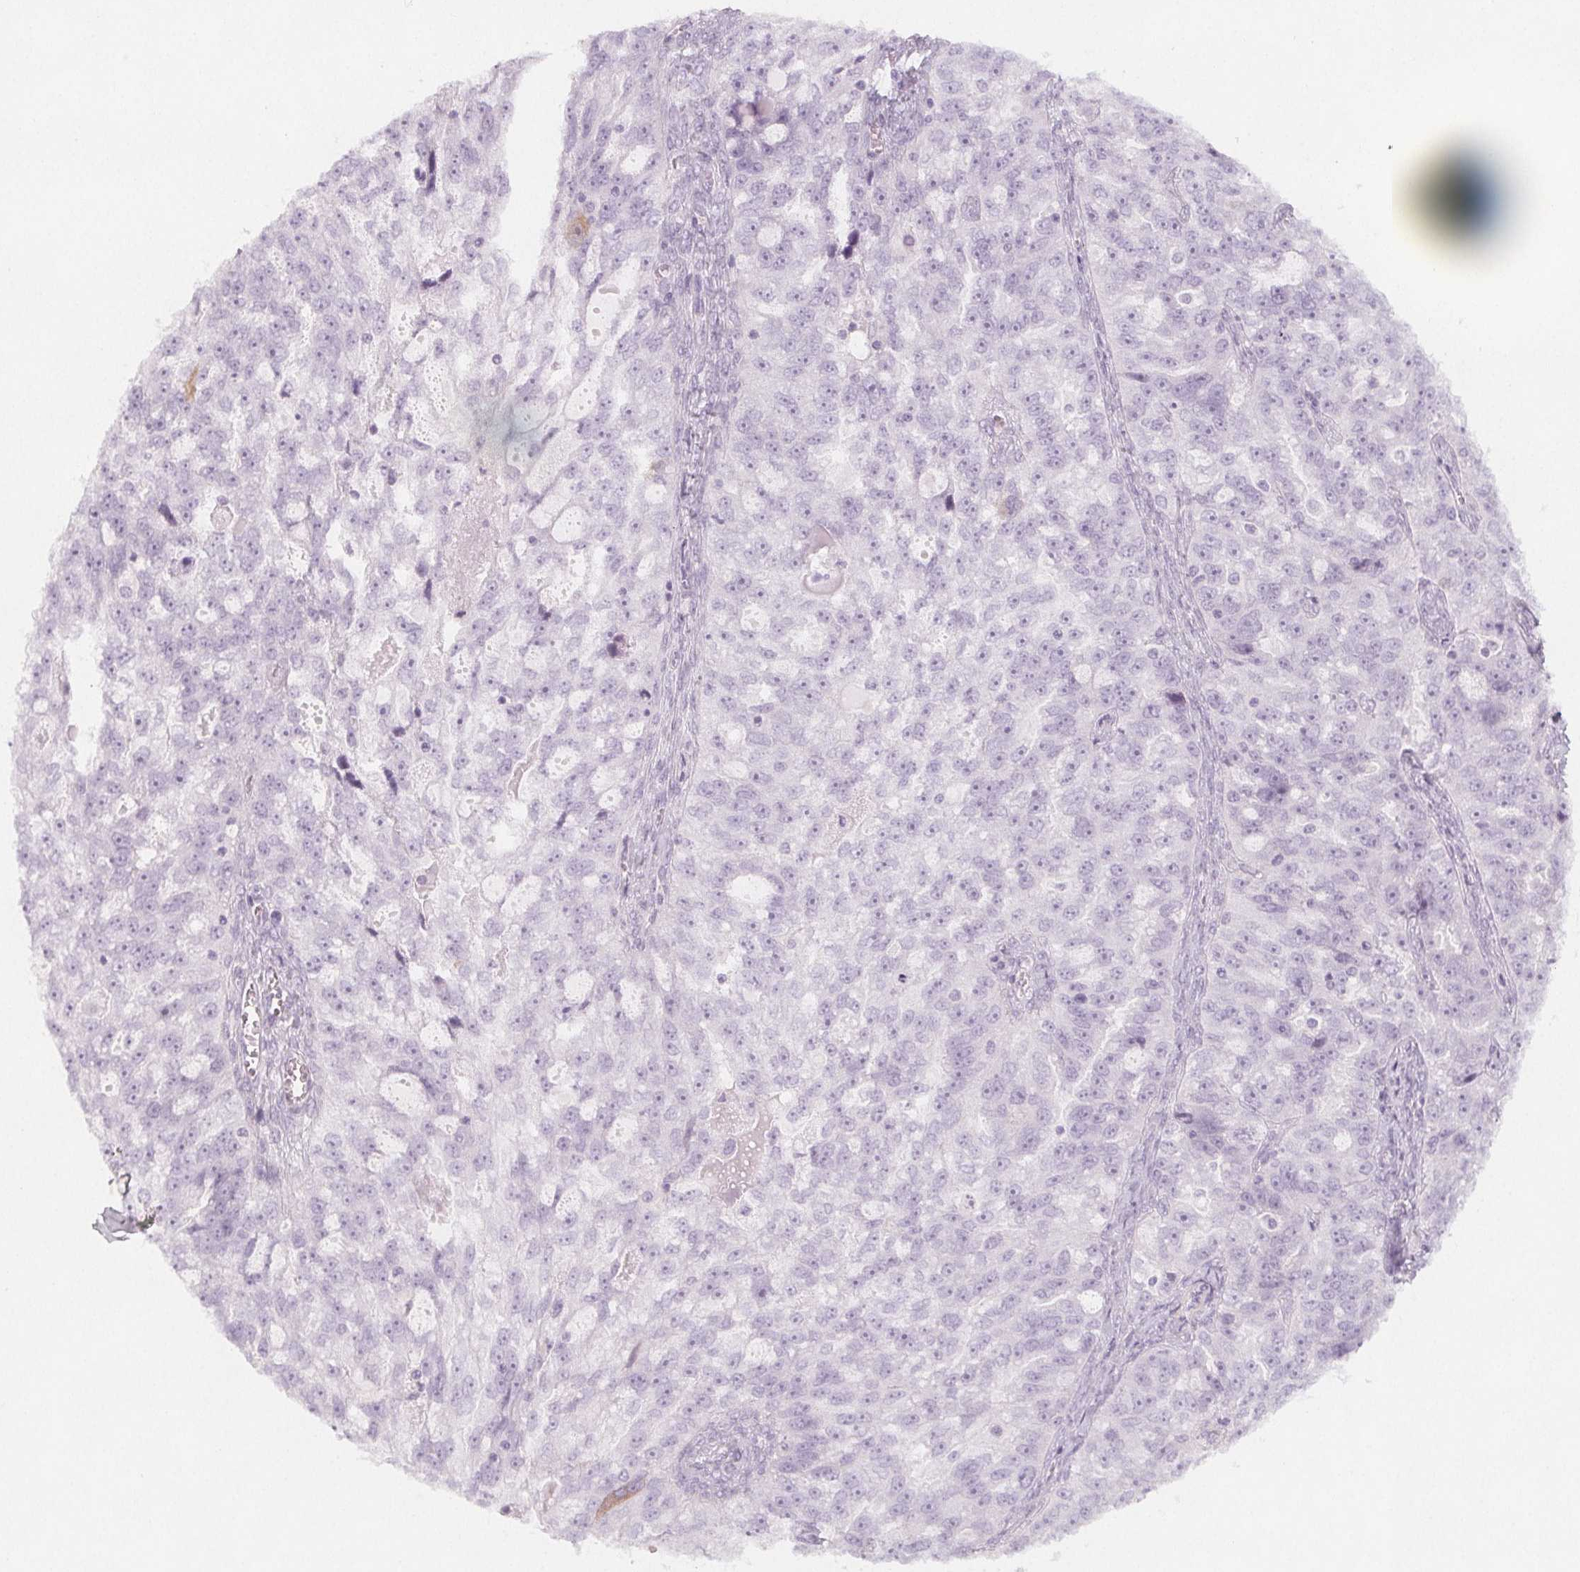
{"staining": {"intensity": "negative", "quantity": "none", "location": "none"}, "tissue": "ovarian cancer", "cell_type": "Tumor cells", "image_type": "cancer", "snomed": [{"axis": "morphology", "description": "Cystadenocarcinoma, serous, NOS"}, {"axis": "topography", "description": "Ovary"}], "caption": "This photomicrograph is of ovarian cancer (serous cystadenocarcinoma) stained with immunohistochemistry to label a protein in brown with the nuclei are counter-stained blue. There is no expression in tumor cells.", "gene": "MAP1A", "patient": {"sex": "female", "age": 51}}